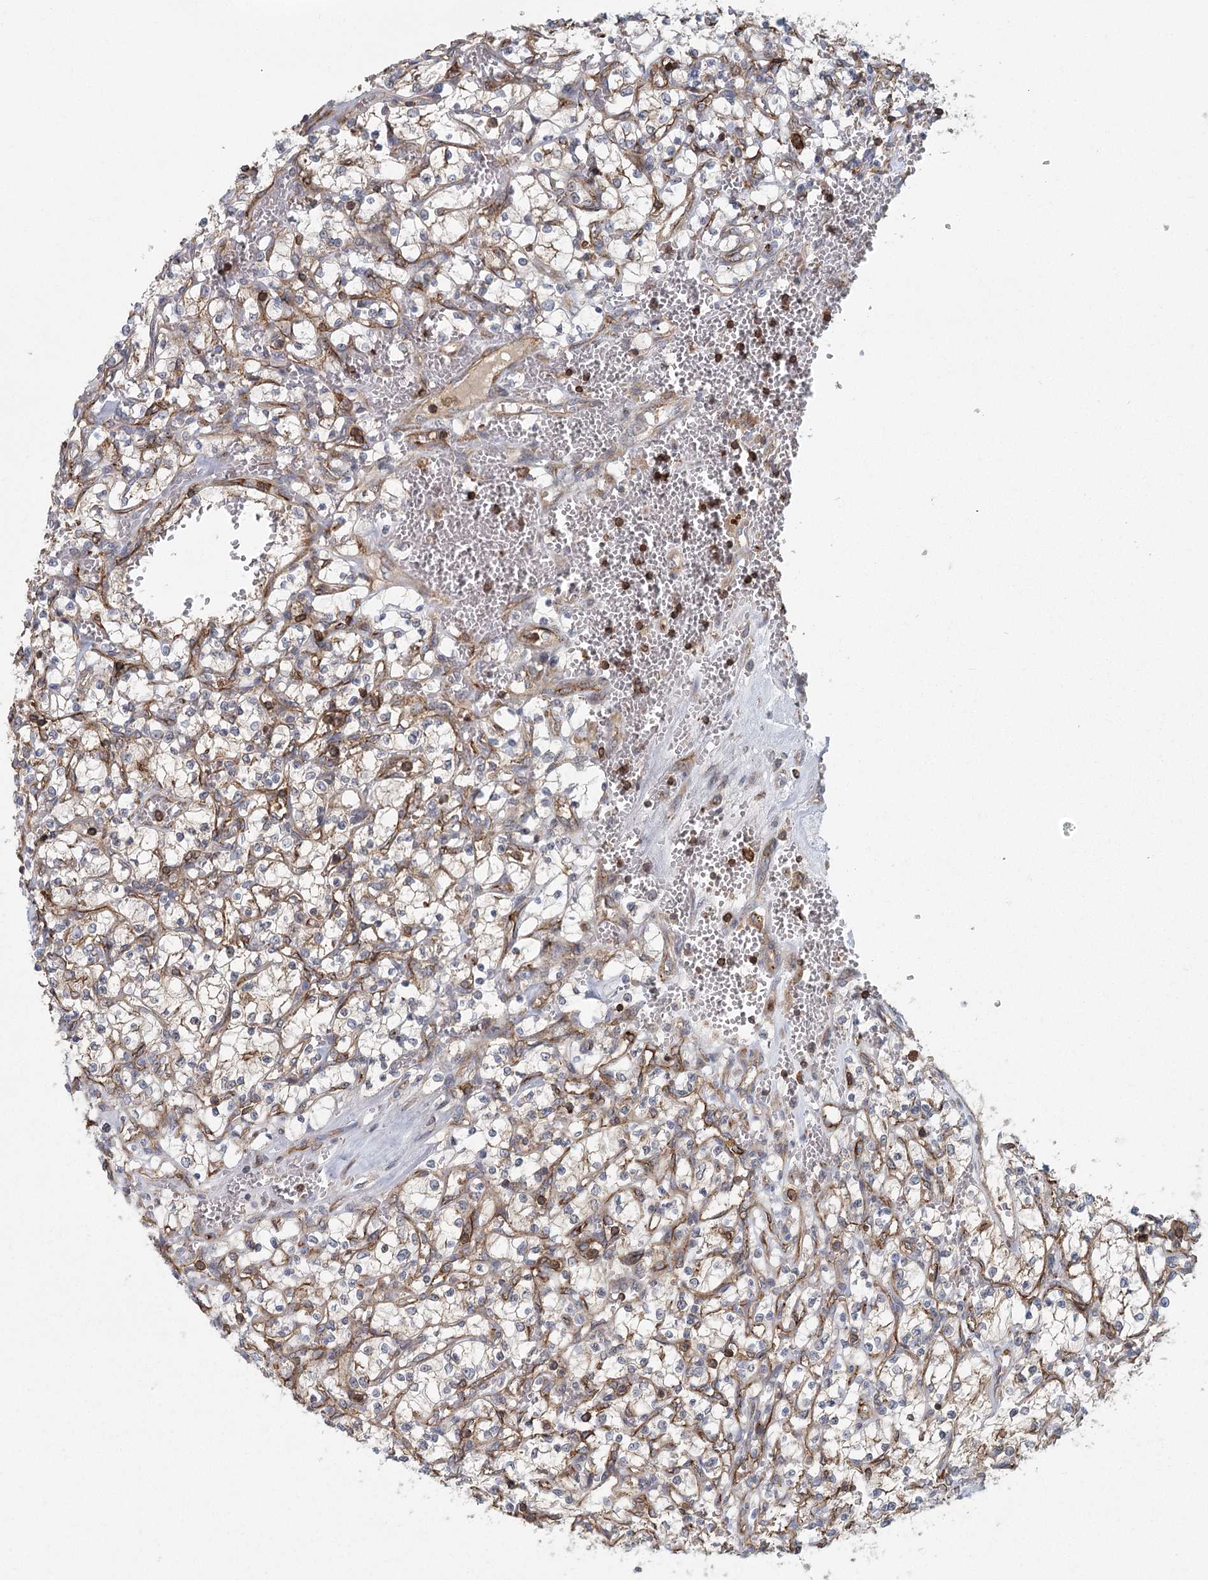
{"staining": {"intensity": "negative", "quantity": "none", "location": "none"}, "tissue": "renal cancer", "cell_type": "Tumor cells", "image_type": "cancer", "snomed": [{"axis": "morphology", "description": "Adenocarcinoma, NOS"}, {"axis": "topography", "description": "Kidney"}], "caption": "High magnification brightfield microscopy of renal cancer (adenocarcinoma) stained with DAB (brown) and counterstained with hematoxylin (blue): tumor cells show no significant positivity.", "gene": "PLEKHA7", "patient": {"sex": "female", "age": 69}}